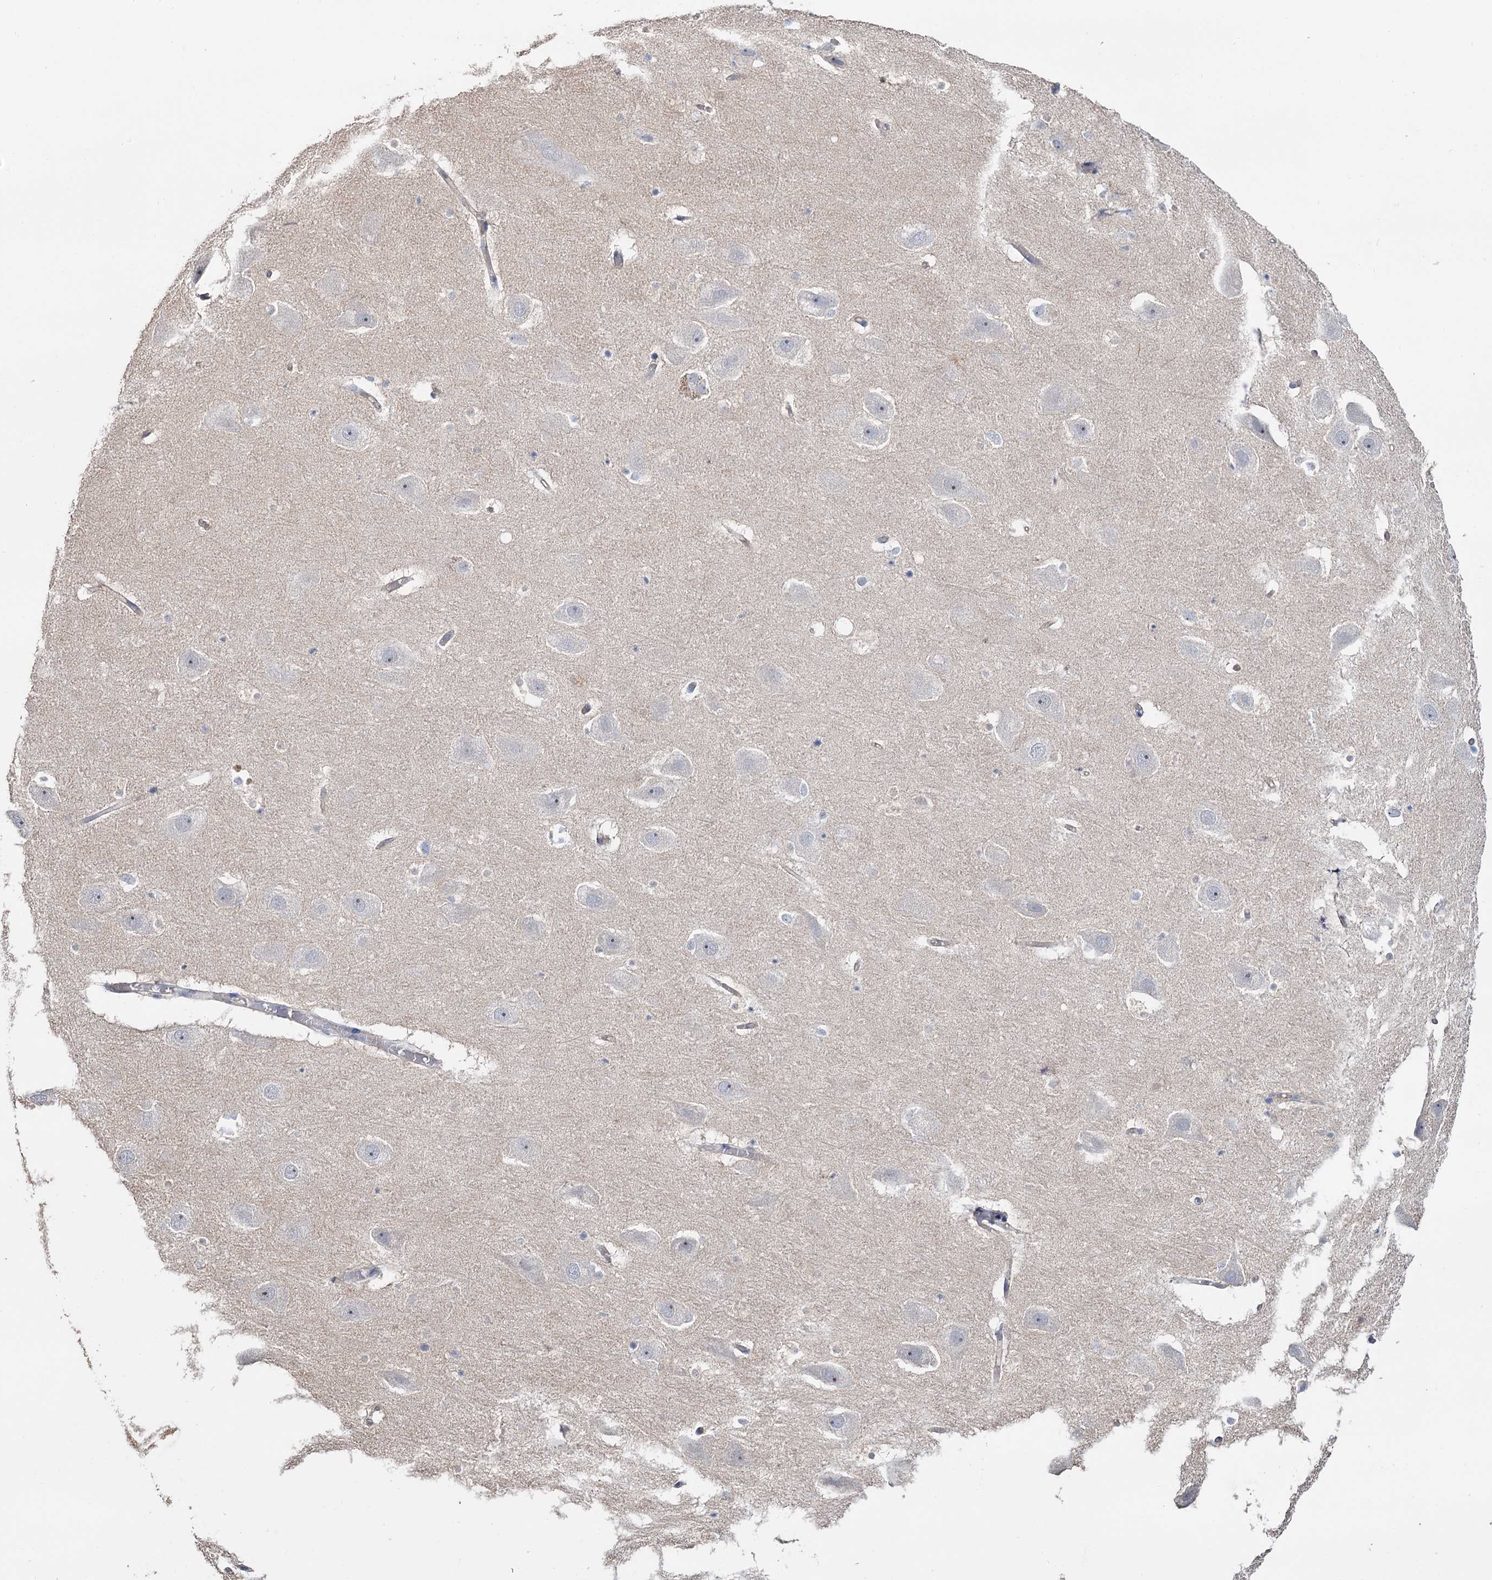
{"staining": {"intensity": "negative", "quantity": "none", "location": "none"}, "tissue": "hippocampus", "cell_type": "Glial cells", "image_type": "normal", "snomed": [{"axis": "morphology", "description": "Normal tissue, NOS"}, {"axis": "topography", "description": "Hippocampus"}], "caption": "The micrograph displays no significant expression in glial cells of hippocampus.", "gene": "C2CD3", "patient": {"sex": "female", "age": 52}}